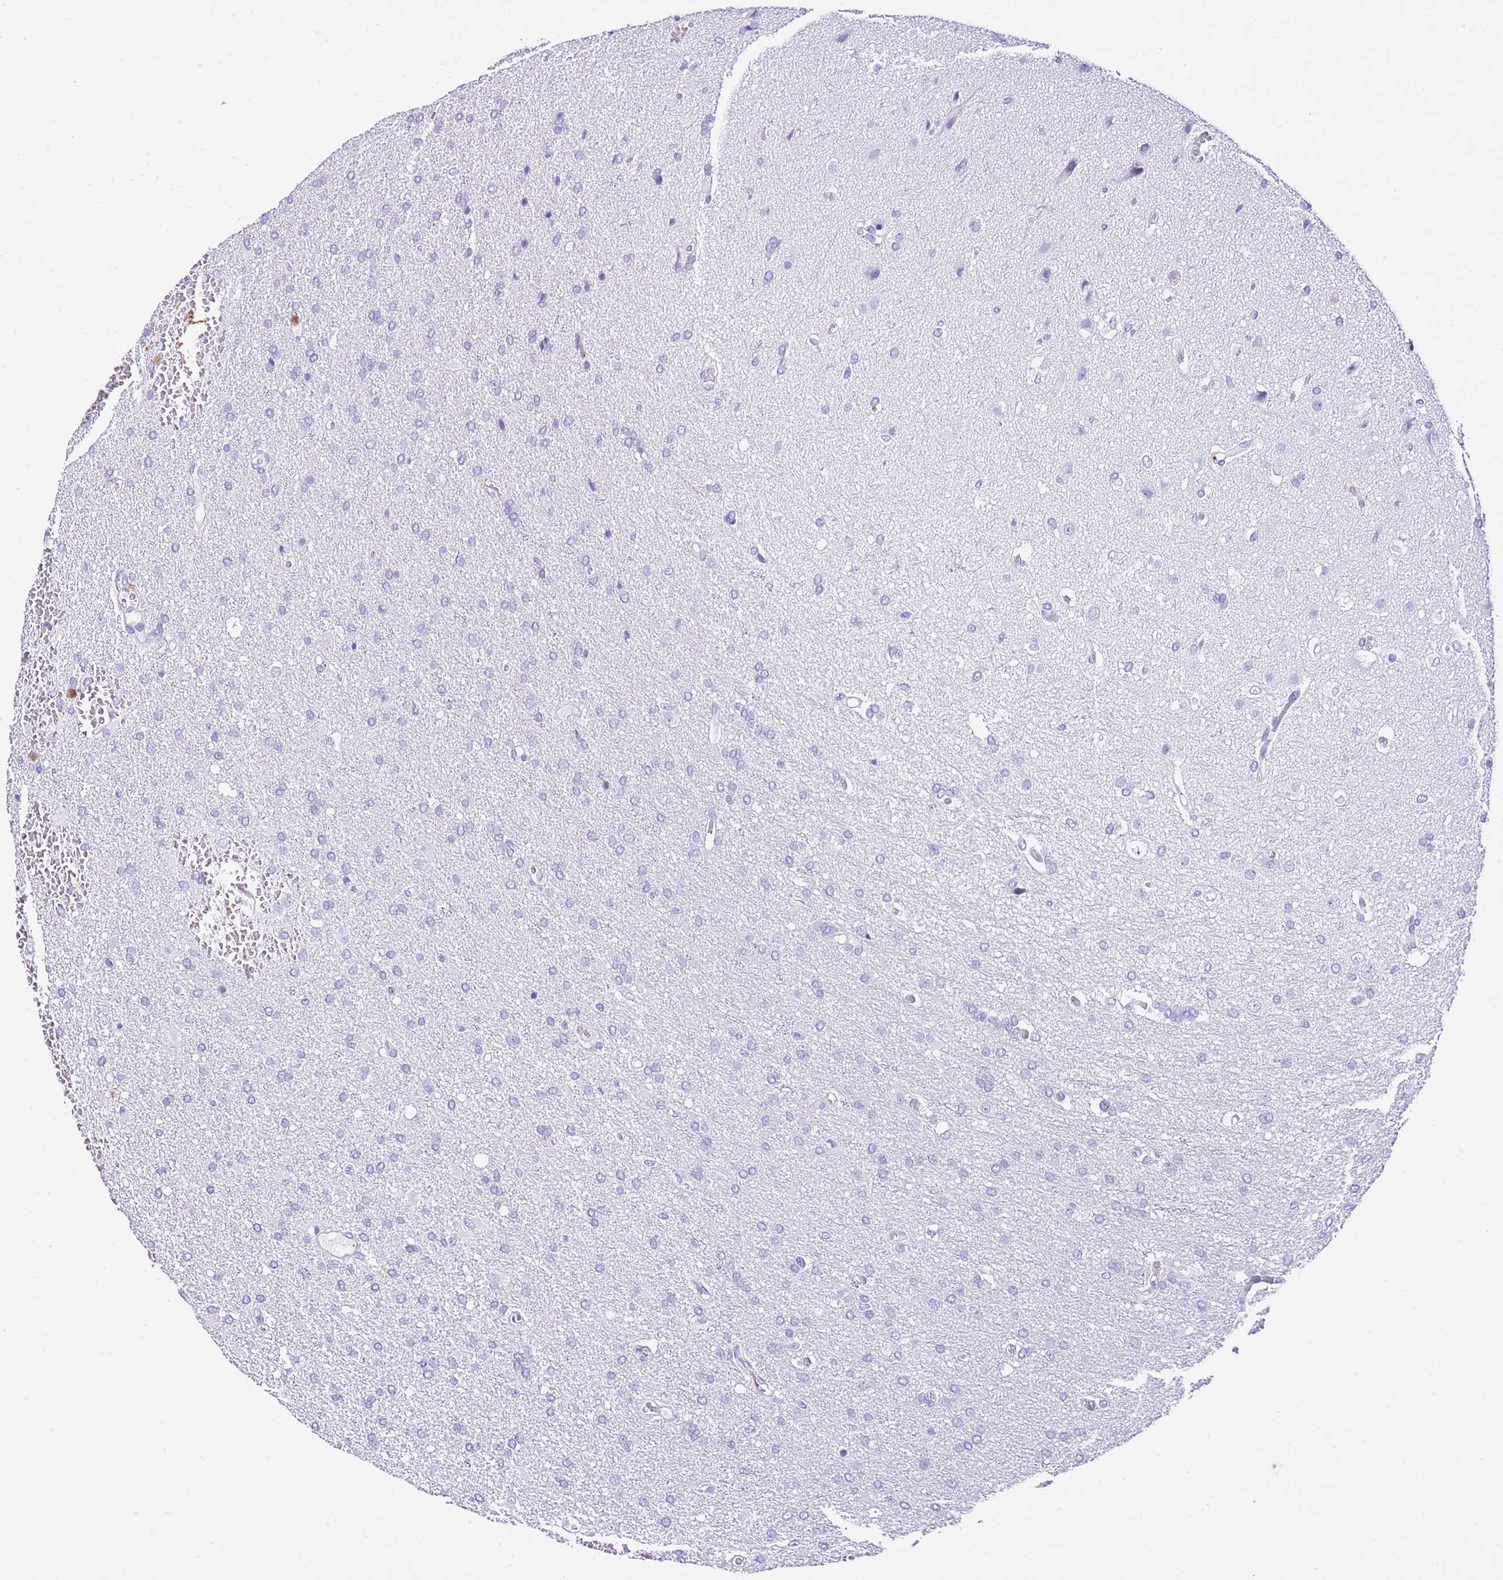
{"staining": {"intensity": "negative", "quantity": "none", "location": "none"}, "tissue": "glioma", "cell_type": "Tumor cells", "image_type": "cancer", "snomed": [{"axis": "morphology", "description": "Glioma, malignant, High grade"}, {"axis": "topography", "description": "Brain"}], "caption": "There is no significant staining in tumor cells of glioma.", "gene": "CNN2", "patient": {"sex": "female", "age": 74}}